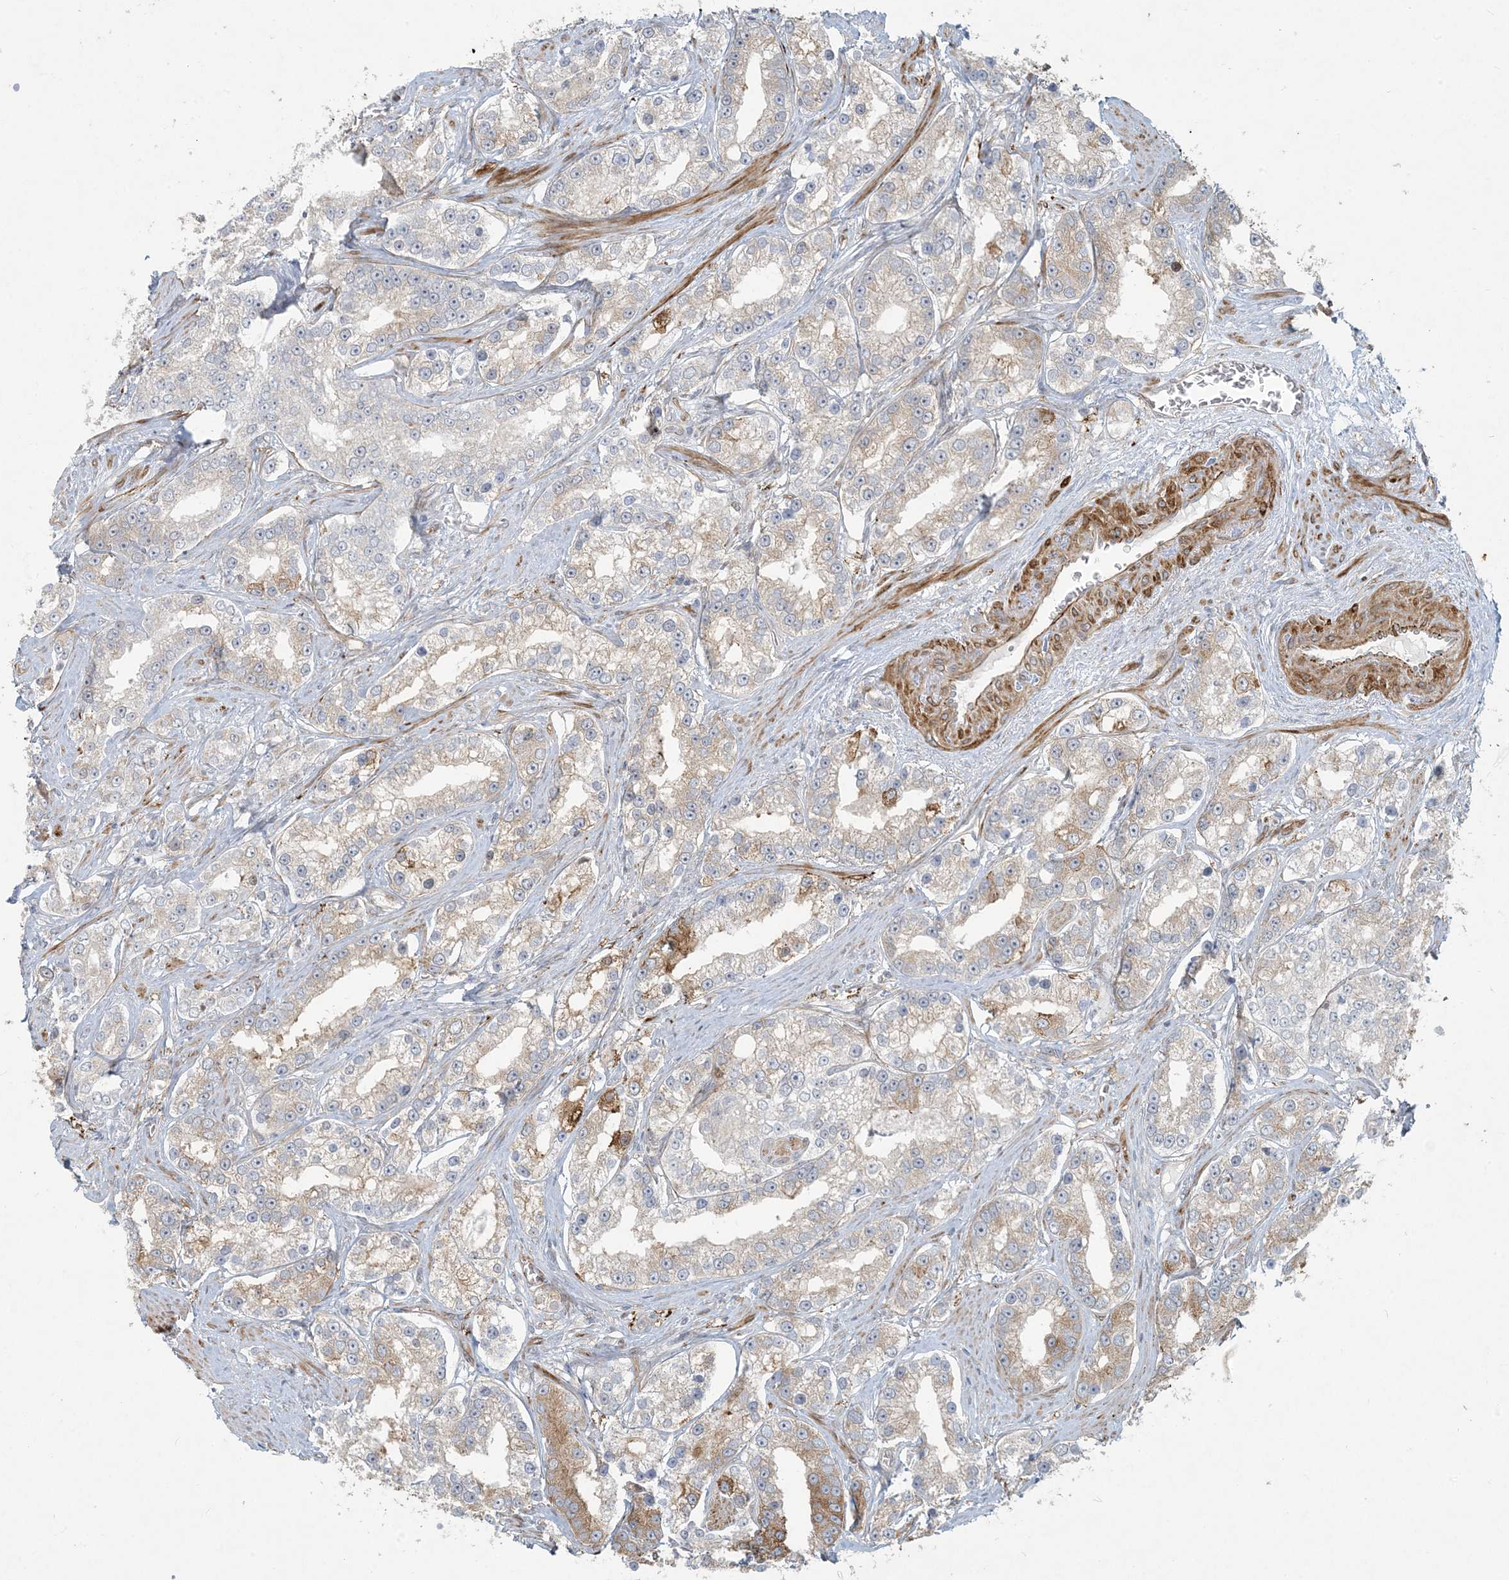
{"staining": {"intensity": "weak", "quantity": "<25%", "location": "cytoplasmic/membranous"}, "tissue": "prostate cancer", "cell_type": "Tumor cells", "image_type": "cancer", "snomed": [{"axis": "morphology", "description": "Normal tissue, NOS"}, {"axis": "morphology", "description": "Adenocarcinoma, High grade"}, {"axis": "topography", "description": "Prostate"}], "caption": "A histopathology image of human prostate cancer is negative for staining in tumor cells. (DAB (3,3'-diaminobenzidine) immunohistochemistry, high magnification).", "gene": "BCORL1", "patient": {"sex": "male", "age": 83}}